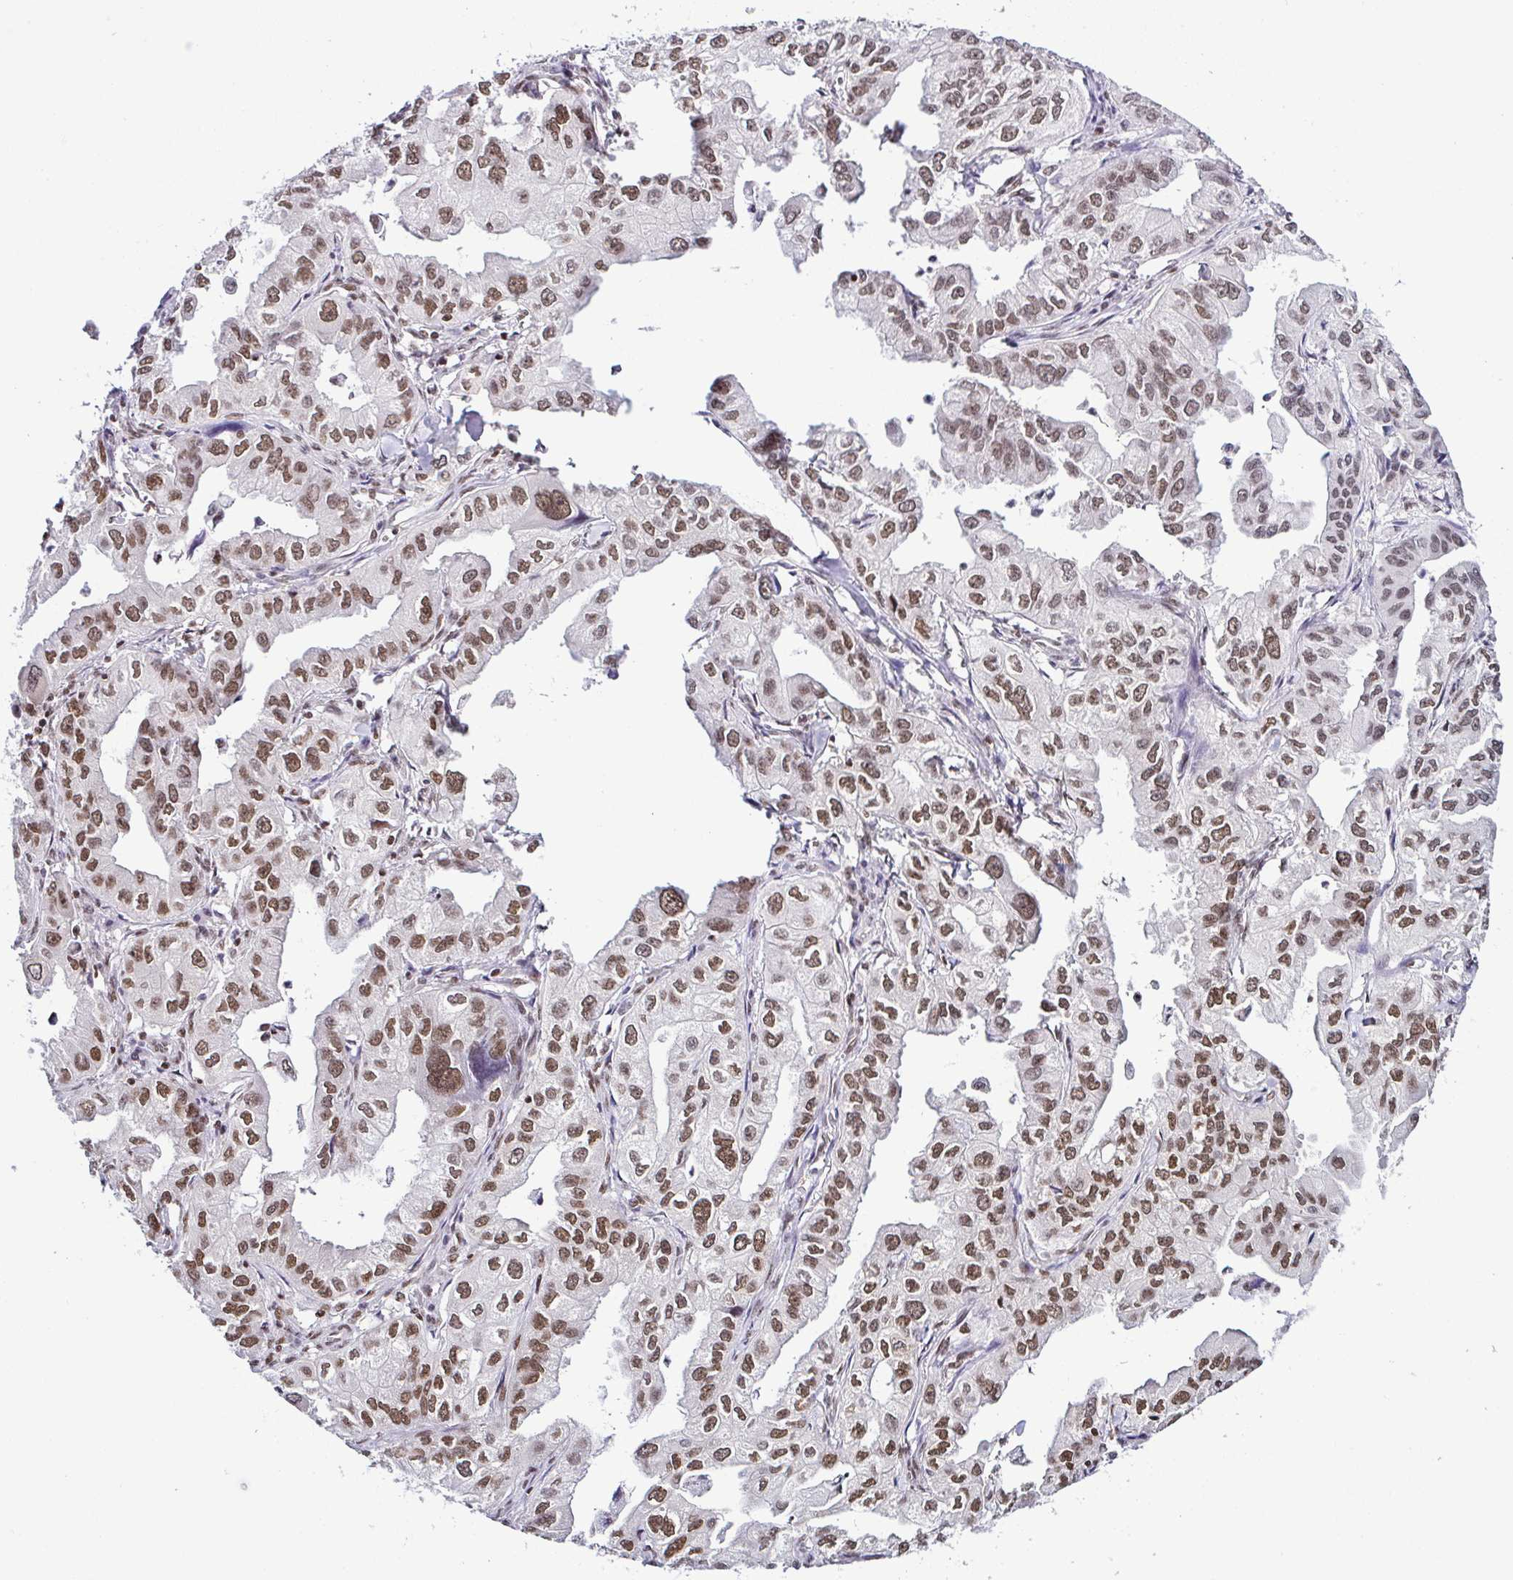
{"staining": {"intensity": "moderate", "quantity": ">75%", "location": "nuclear"}, "tissue": "lung cancer", "cell_type": "Tumor cells", "image_type": "cancer", "snomed": [{"axis": "morphology", "description": "Adenocarcinoma, NOS"}, {"axis": "topography", "description": "Lung"}], "caption": "A high-resolution micrograph shows immunohistochemistry staining of lung adenocarcinoma, which demonstrates moderate nuclear staining in approximately >75% of tumor cells.", "gene": "DR1", "patient": {"sex": "male", "age": 48}}